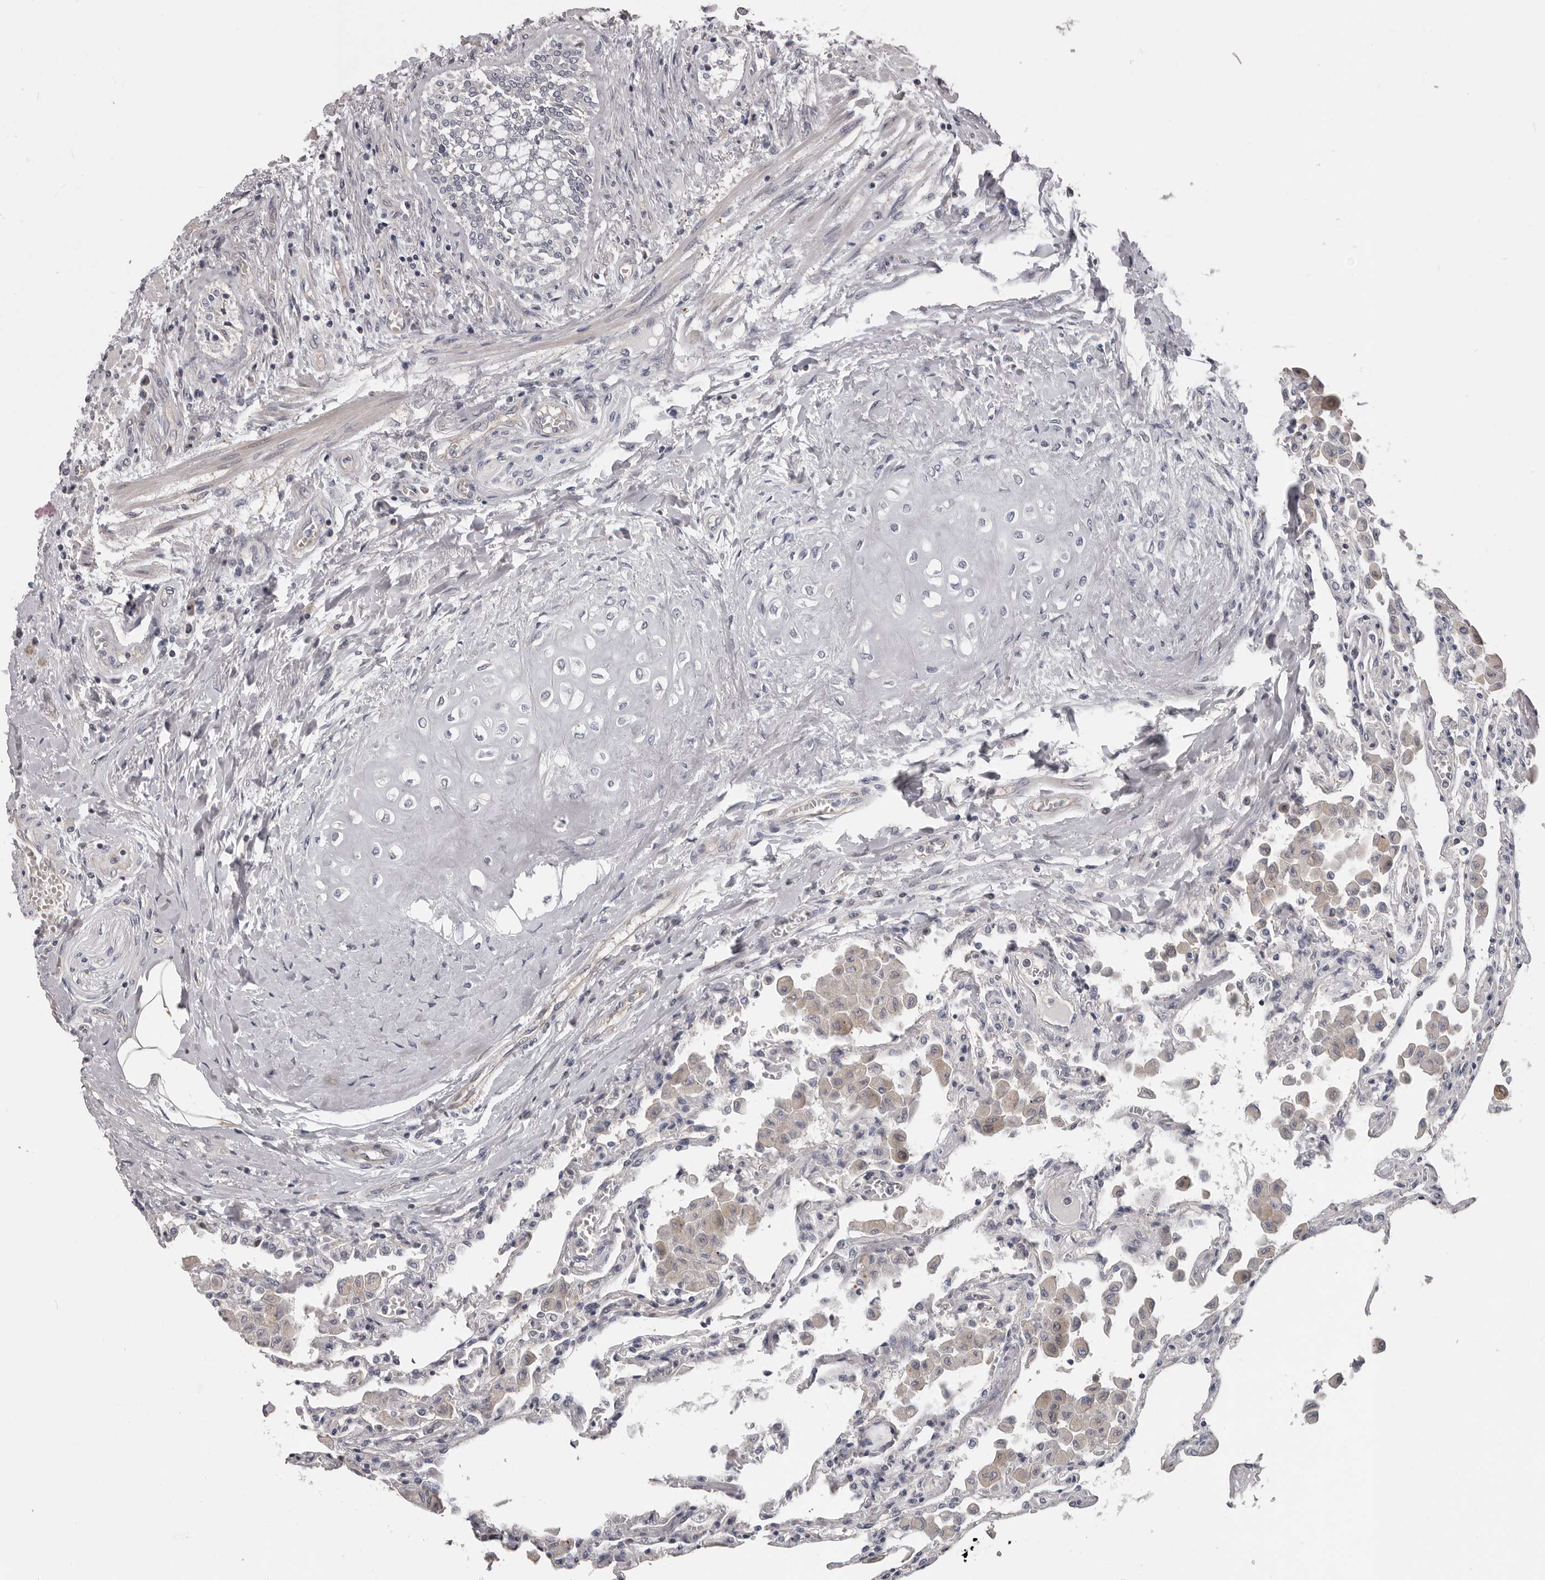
{"staining": {"intensity": "negative", "quantity": "none", "location": "none"}, "tissue": "lung", "cell_type": "Alveolar cells", "image_type": "normal", "snomed": [{"axis": "morphology", "description": "Normal tissue, NOS"}, {"axis": "topography", "description": "Bronchus"}, {"axis": "topography", "description": "Lung"}], "caption": "Immunohistochemistry (IHC) of unremarkable lung shows no expression in alveolar cells.", "gene": "RNF217", "patient": {"sex": "female", "age": 49}}